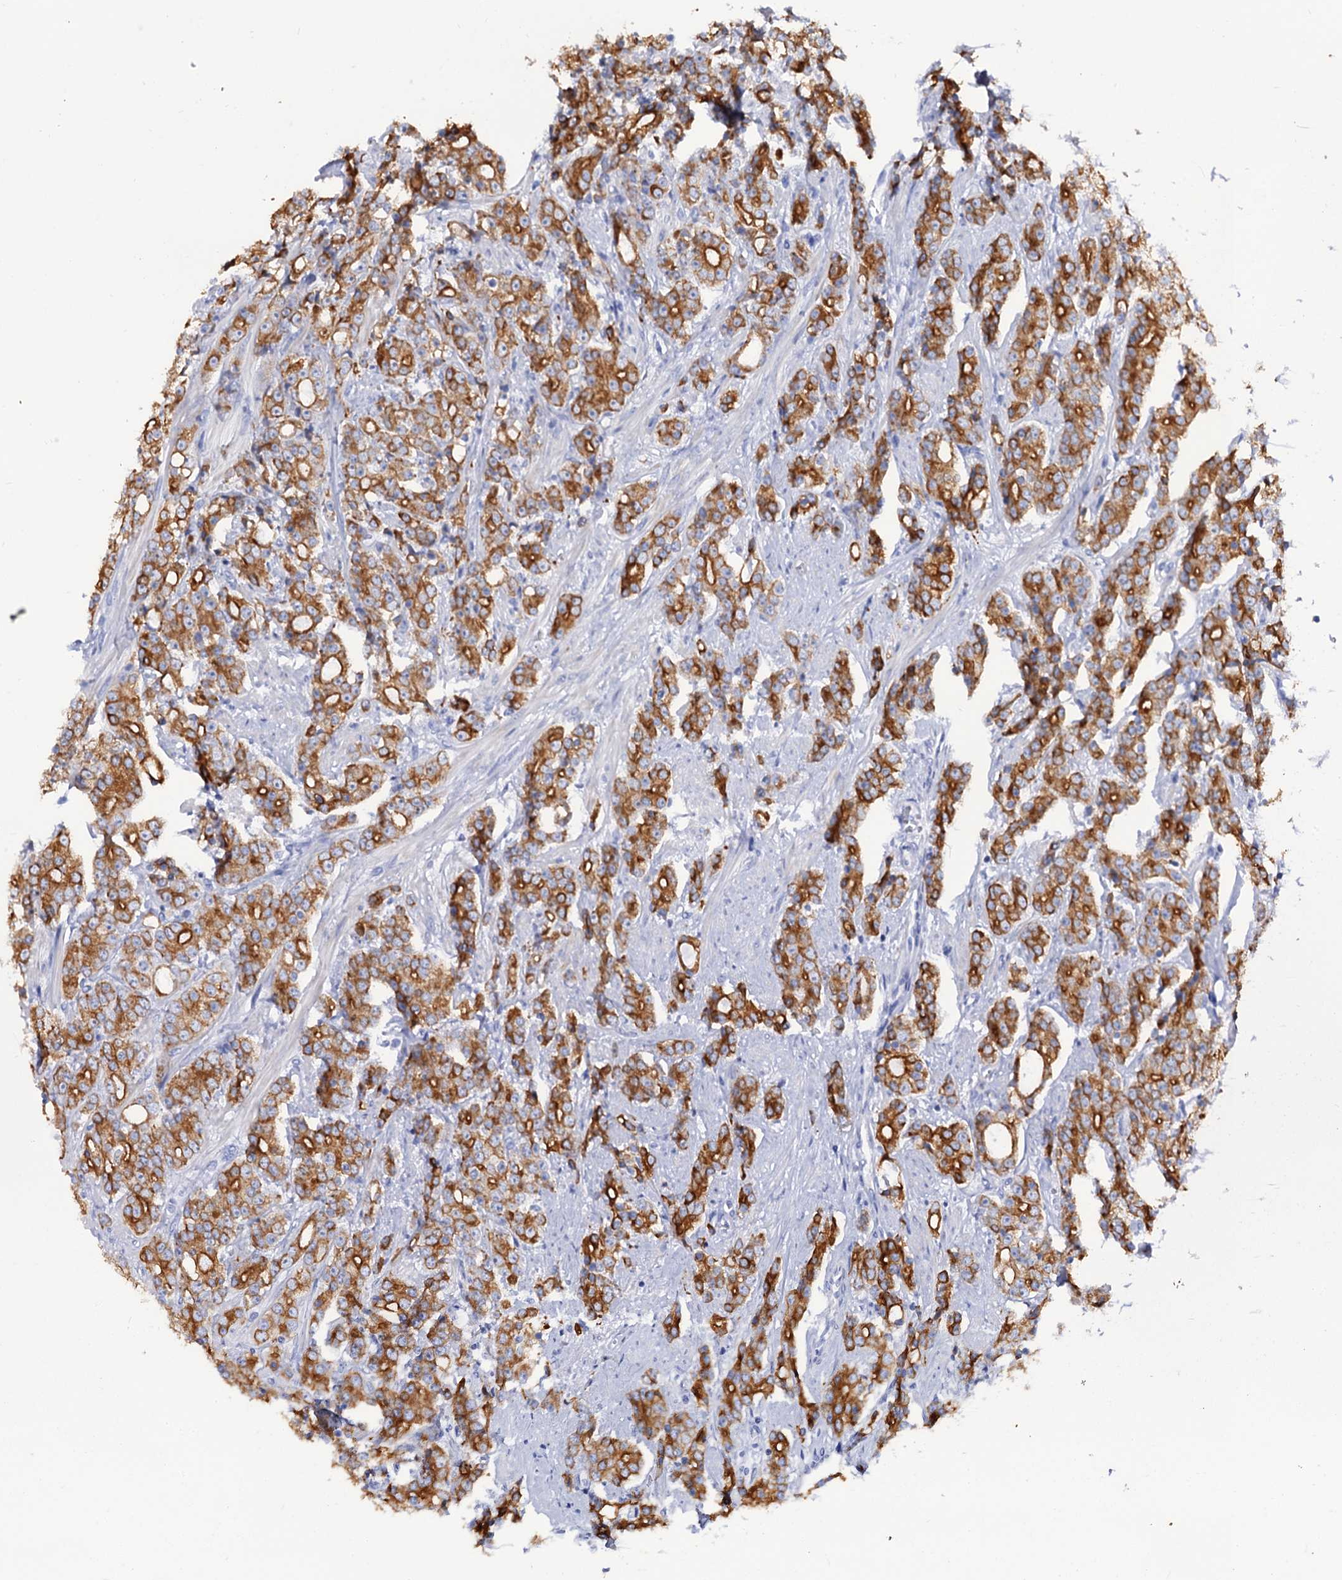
{"staining": {"intensity": "strong", "quantity": ">75%", "location": "cytoplasmic/membranous"}, "tissue": "prostate cancer", "cell_type": "Tumor cells", "image_type": "cancer", "snomed": [{"axis": "morphology", "description": "Adenocarcinoma, High grade"}, {"axis": "topography", "description": "Prostate"}], "caption": "Human prostate cancer (high-grade adenocarcinoma) stained for a protein (brown) reveals strong cytoplasmic/membranous positive expression in about >75% of tumor cells.", "gene": "RAB3IP", "patient": {"sex": "male", "age": 62}}